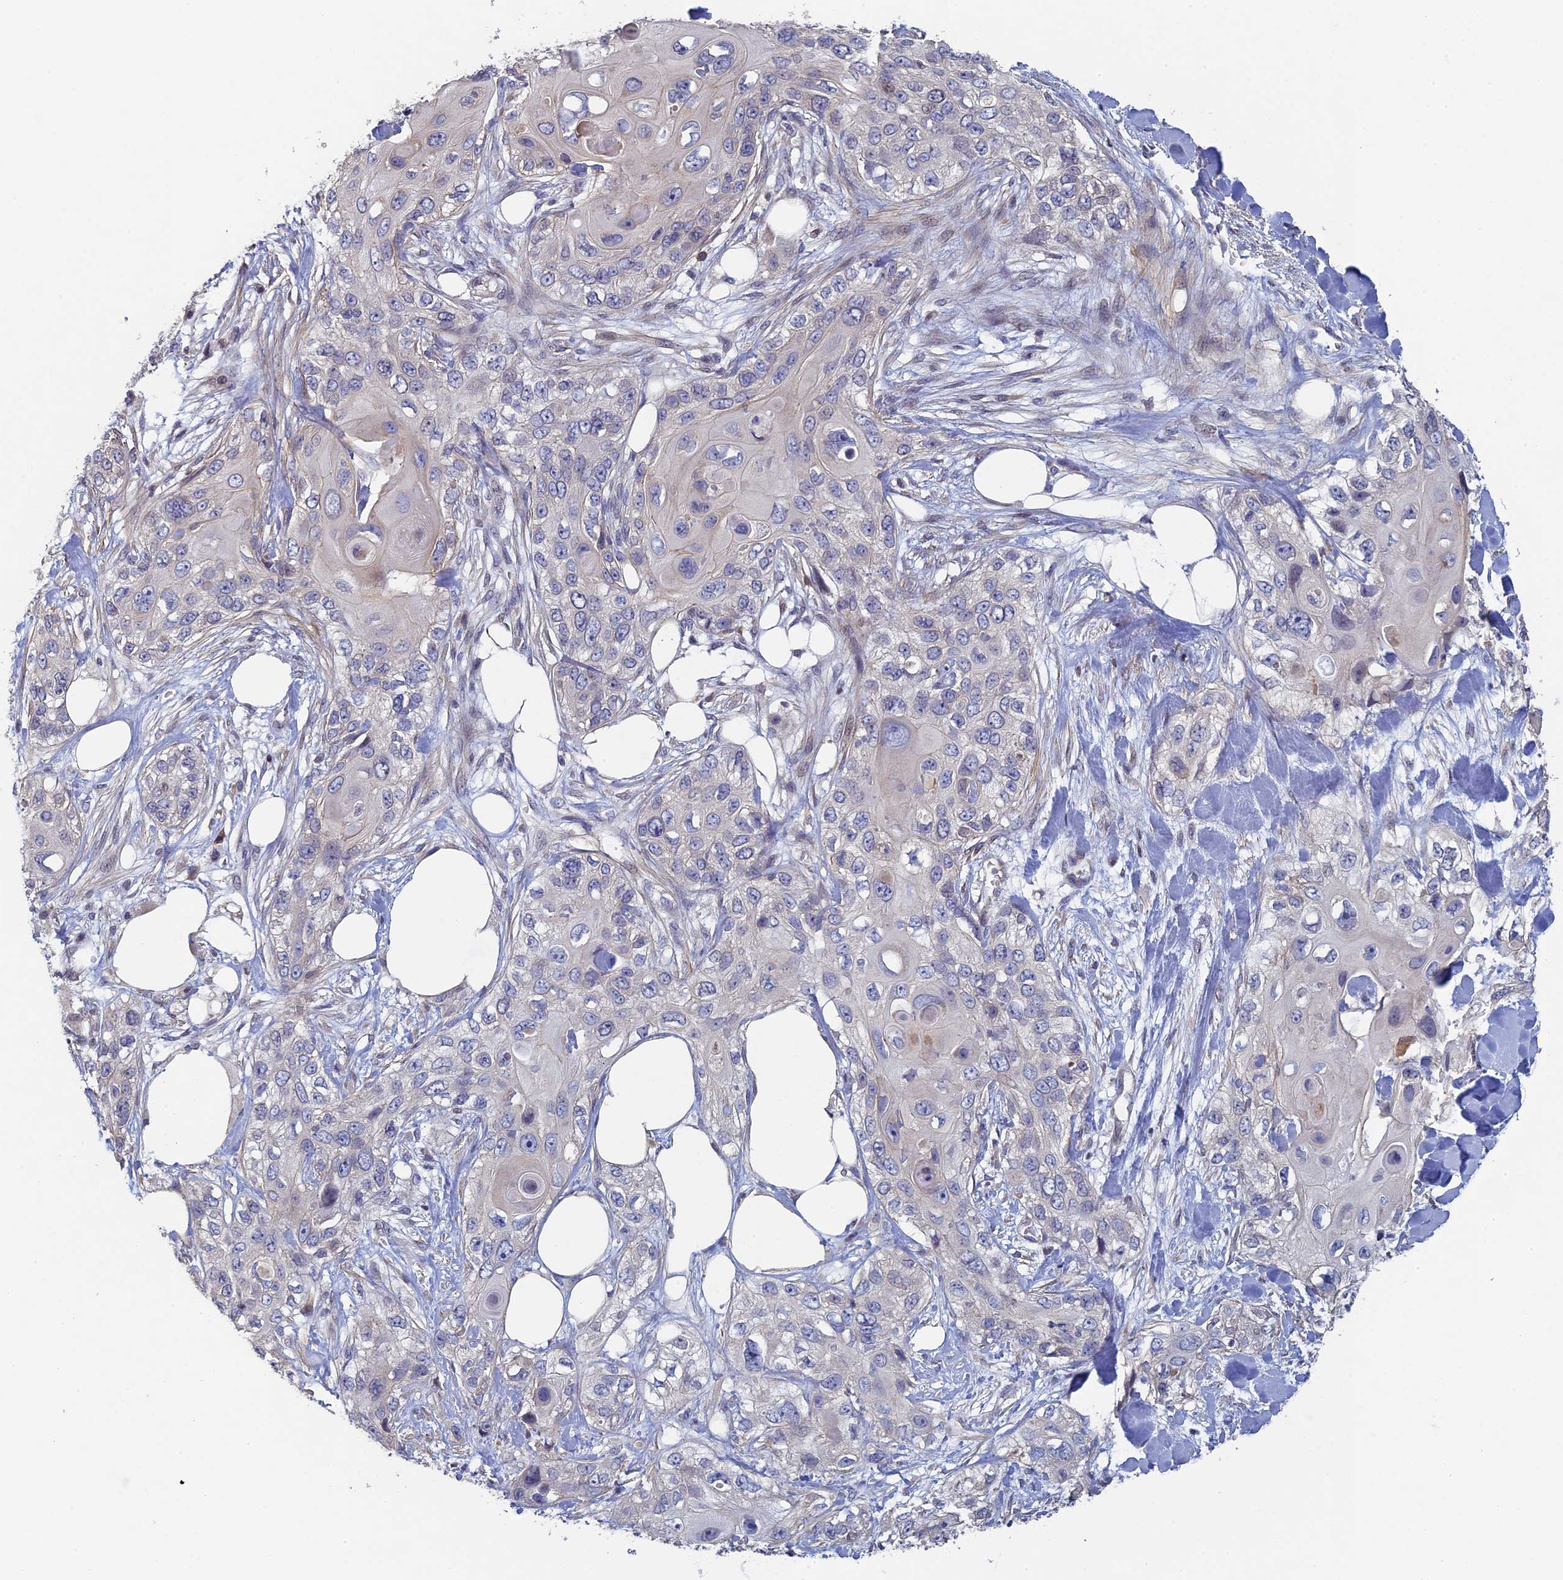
{"staining": {"intensity": "weak", "quantity": "<25%", "location": "cytoplasmic/membranous"}, "tissue": "skin cancer", "cell_type": "Tumor cells", "image_type": "cancer", "snomed": [{"axis": "morphology", "description": "Normal tissue, NOS"}, {"axis": "morphology", "description": "Squamous cell carcinoma, NOS"}, {"axis": "topography", "description": "Skin"}], "caption": "Immunohistochemical staining of human squamous cell carcinoma (skin) displays no significant staining in tumor cells.", "gene": "DIXDC1", "patient": {"sex": "male", "age": 72}}